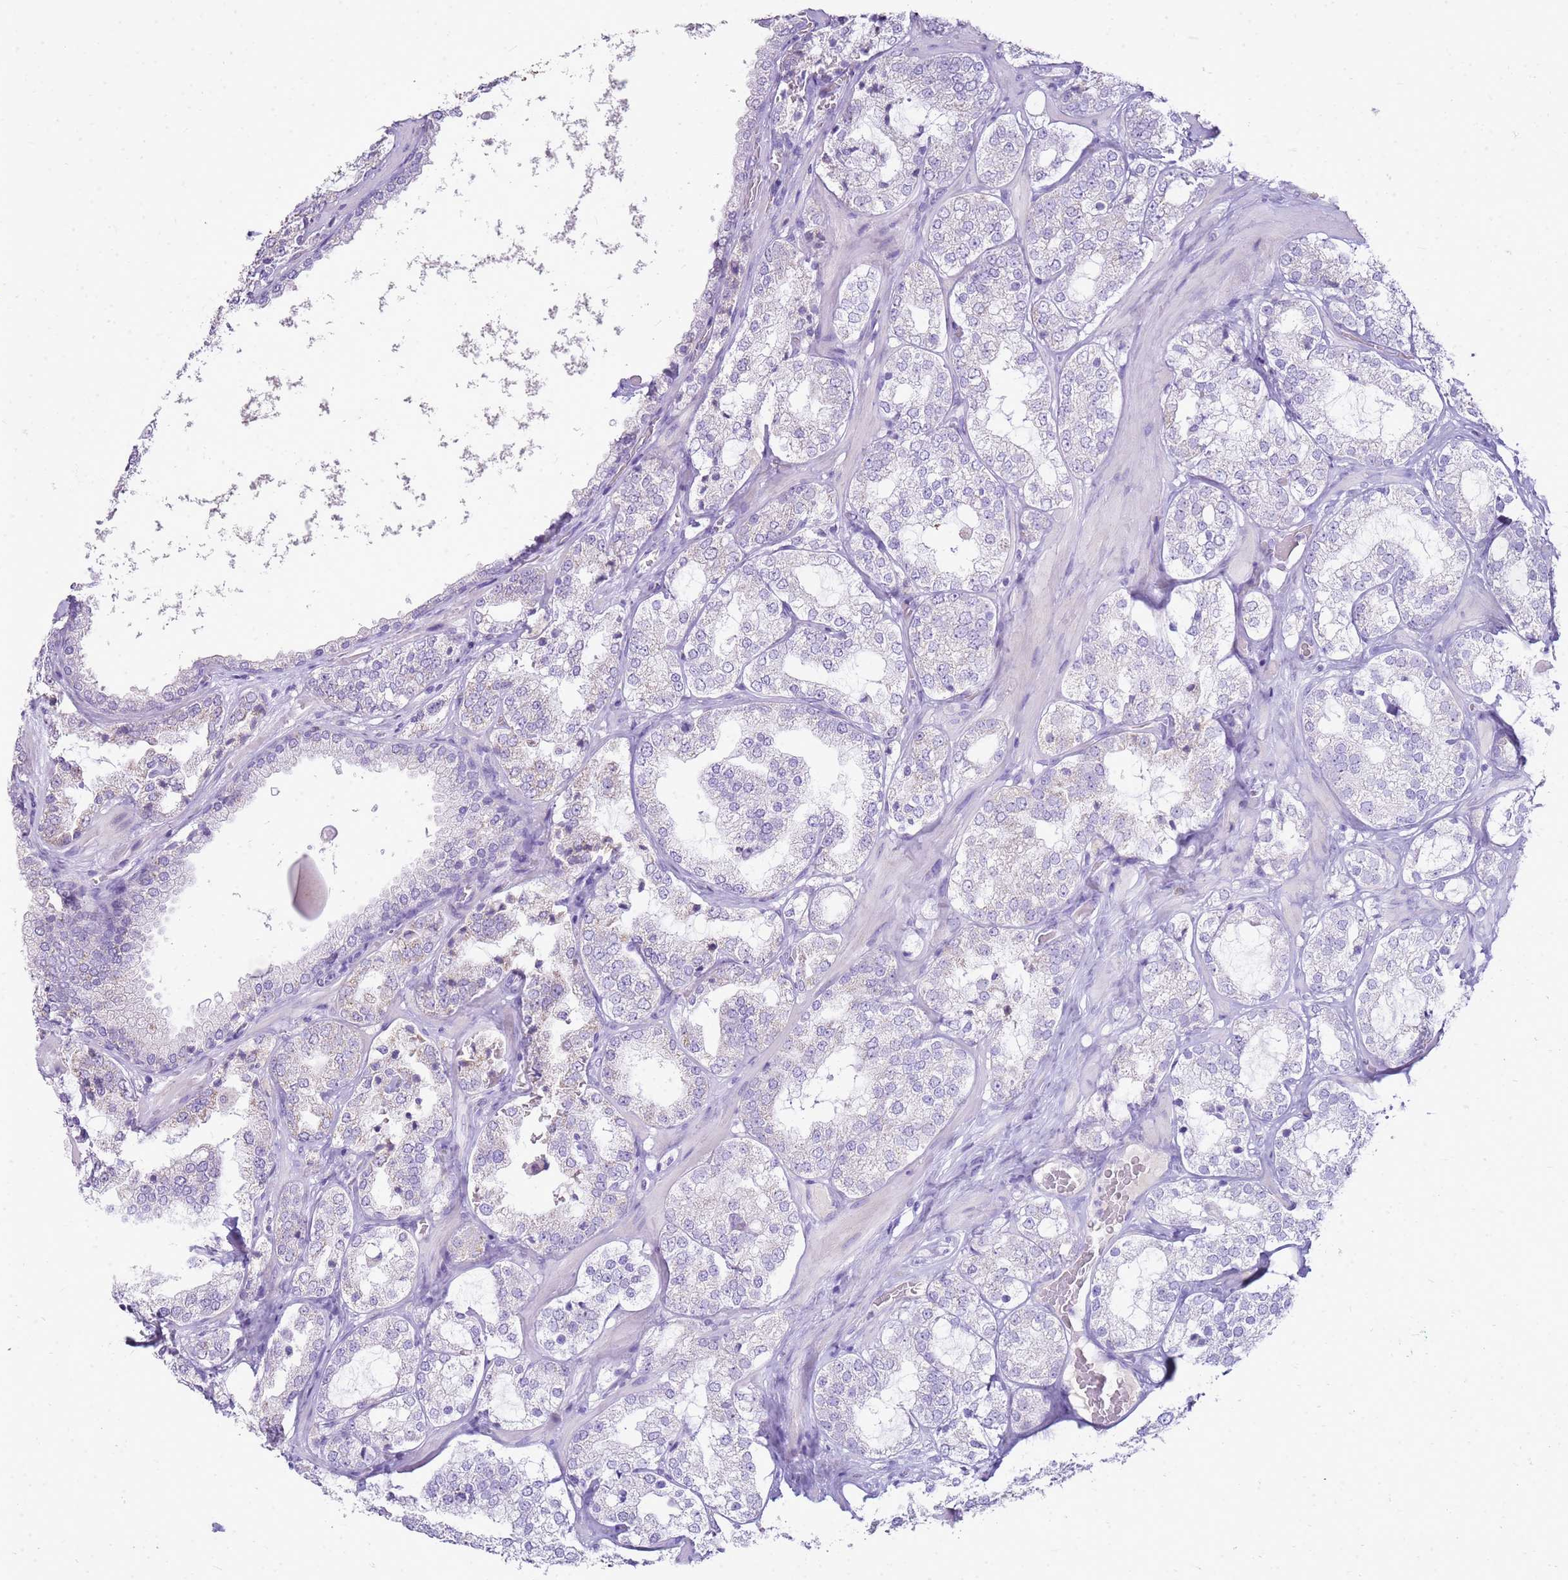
{"staining": {"intensity": "negative", "quantity": "none", "location": "none"}, "tissue": "prostate cancer", "cell_type": "Tumor cells", "image_type": "cancer", "snomed": [{"axis": "morphology", "description": "Adenocarcinoma, High grade"}, {"axis": "topography", "description": "Prostate"}], "caption": "Image shows no significant protein positivity in tumor cells of prostate cancer. Nuclei are stained in blue.", "gene": "FABP2", "patient": {"sex": "male", "age": 64}}